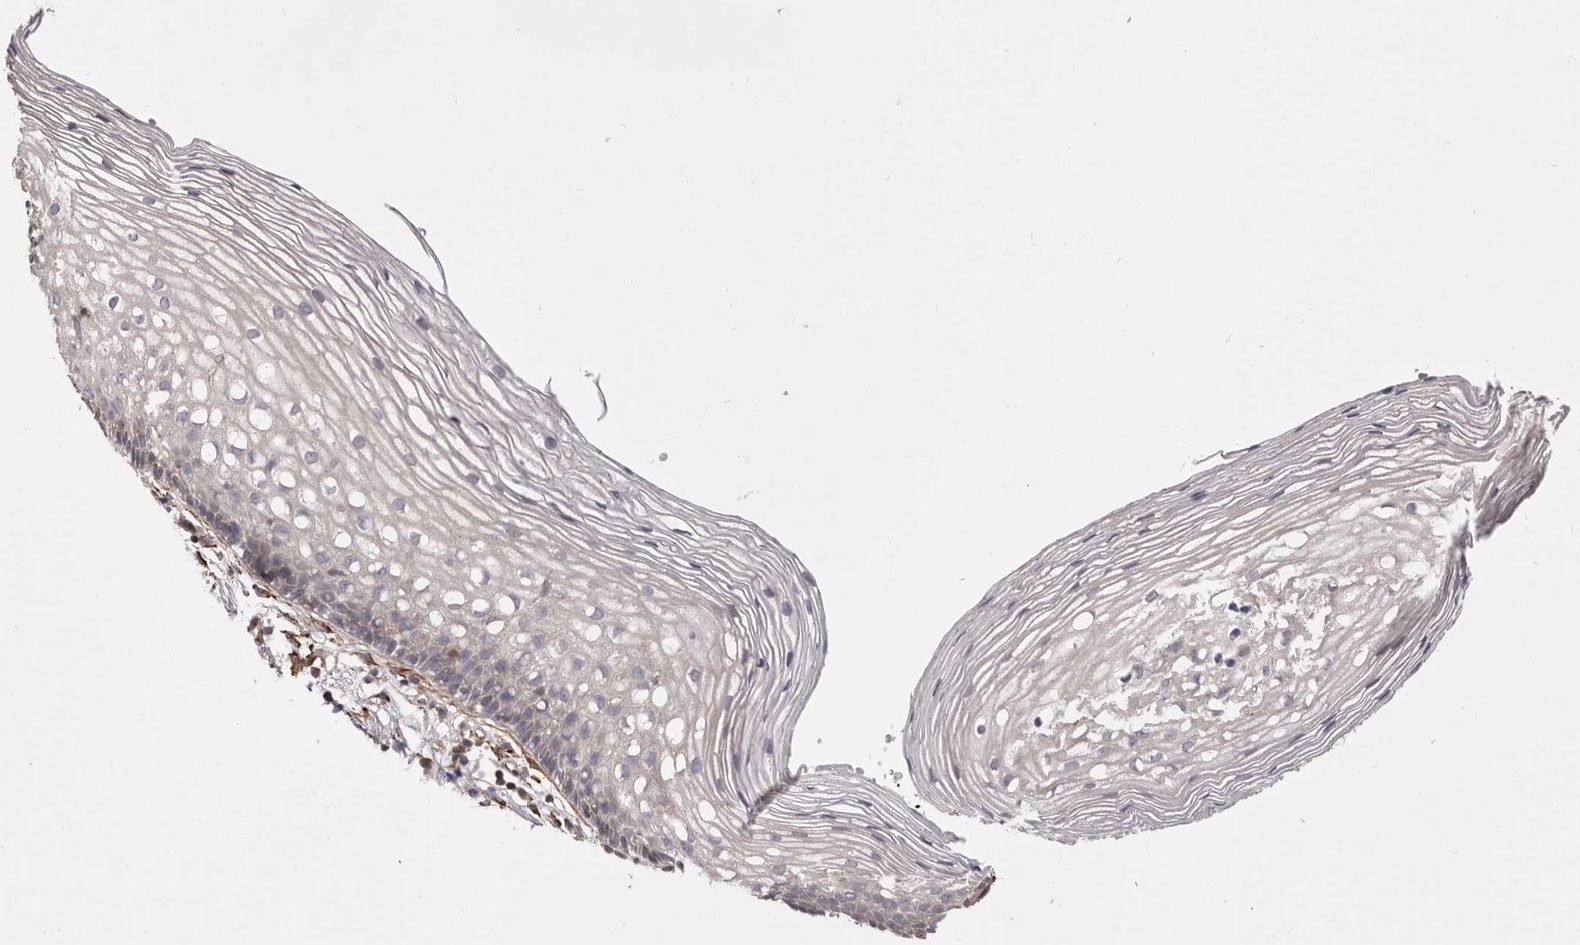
{"staining": {"intensity": "moderate", "quantity": ">75%", "location": "cytoplasmic/membranous"}, "tissue": "cervix", "cell_type": "Glandular cells", "image_type": "normal", "snomed": [{"axis": "morphology", "description": "Normal tissue, NOS"}, {"axis": "topography", "description": "Cervix"}], "caption": "Brown immunohistochemical staining in benign cervix exhibits moderate cytoplasmic/membranous positivity in approximately >75% of glandular cells. The staining is performed using DAB brown chromogen to label protein expression. The nuclei are counter-stained blue using hematoxylin.", "gene": "WDTC1", "patient": {"sex": "female", "age": 27}}